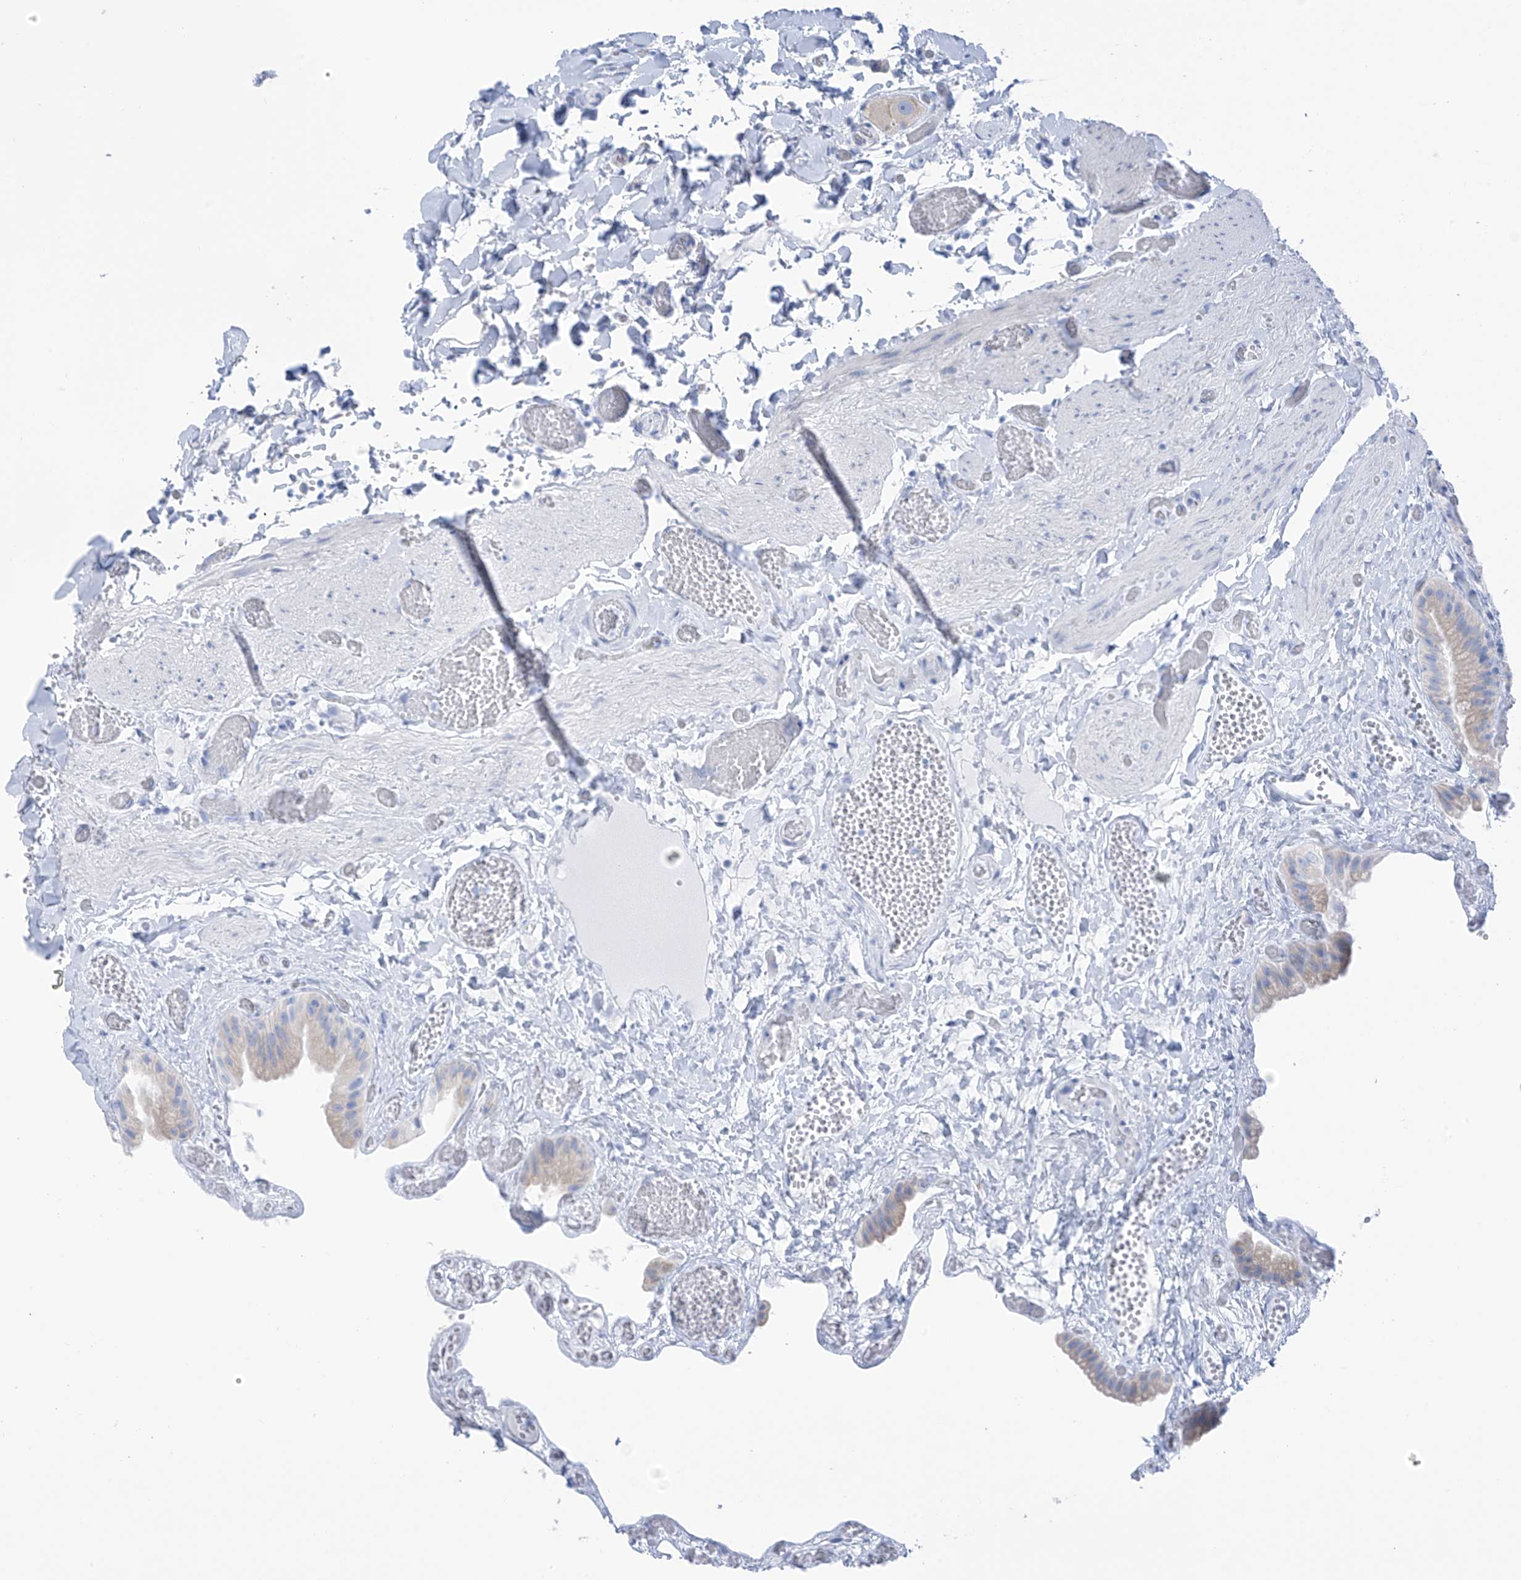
{"staining": {"intensity": "negative", "quantity": "none", "location": "none"}, "tissue": "gallbladder", "cell_type": "Glandular cells", "image_type": "normal", "snomed": [{"axis": "morphology", "description": "Normal tissue, NOS"}, {"axis": "topography", "description": "Gallbladder"}], "caption": "Immunohistochemical staining of normal gallbladder reveals no significant positivity in glandular cells.", "gene": "RCN2", "patient": {"sex": "female", "age": 64}}